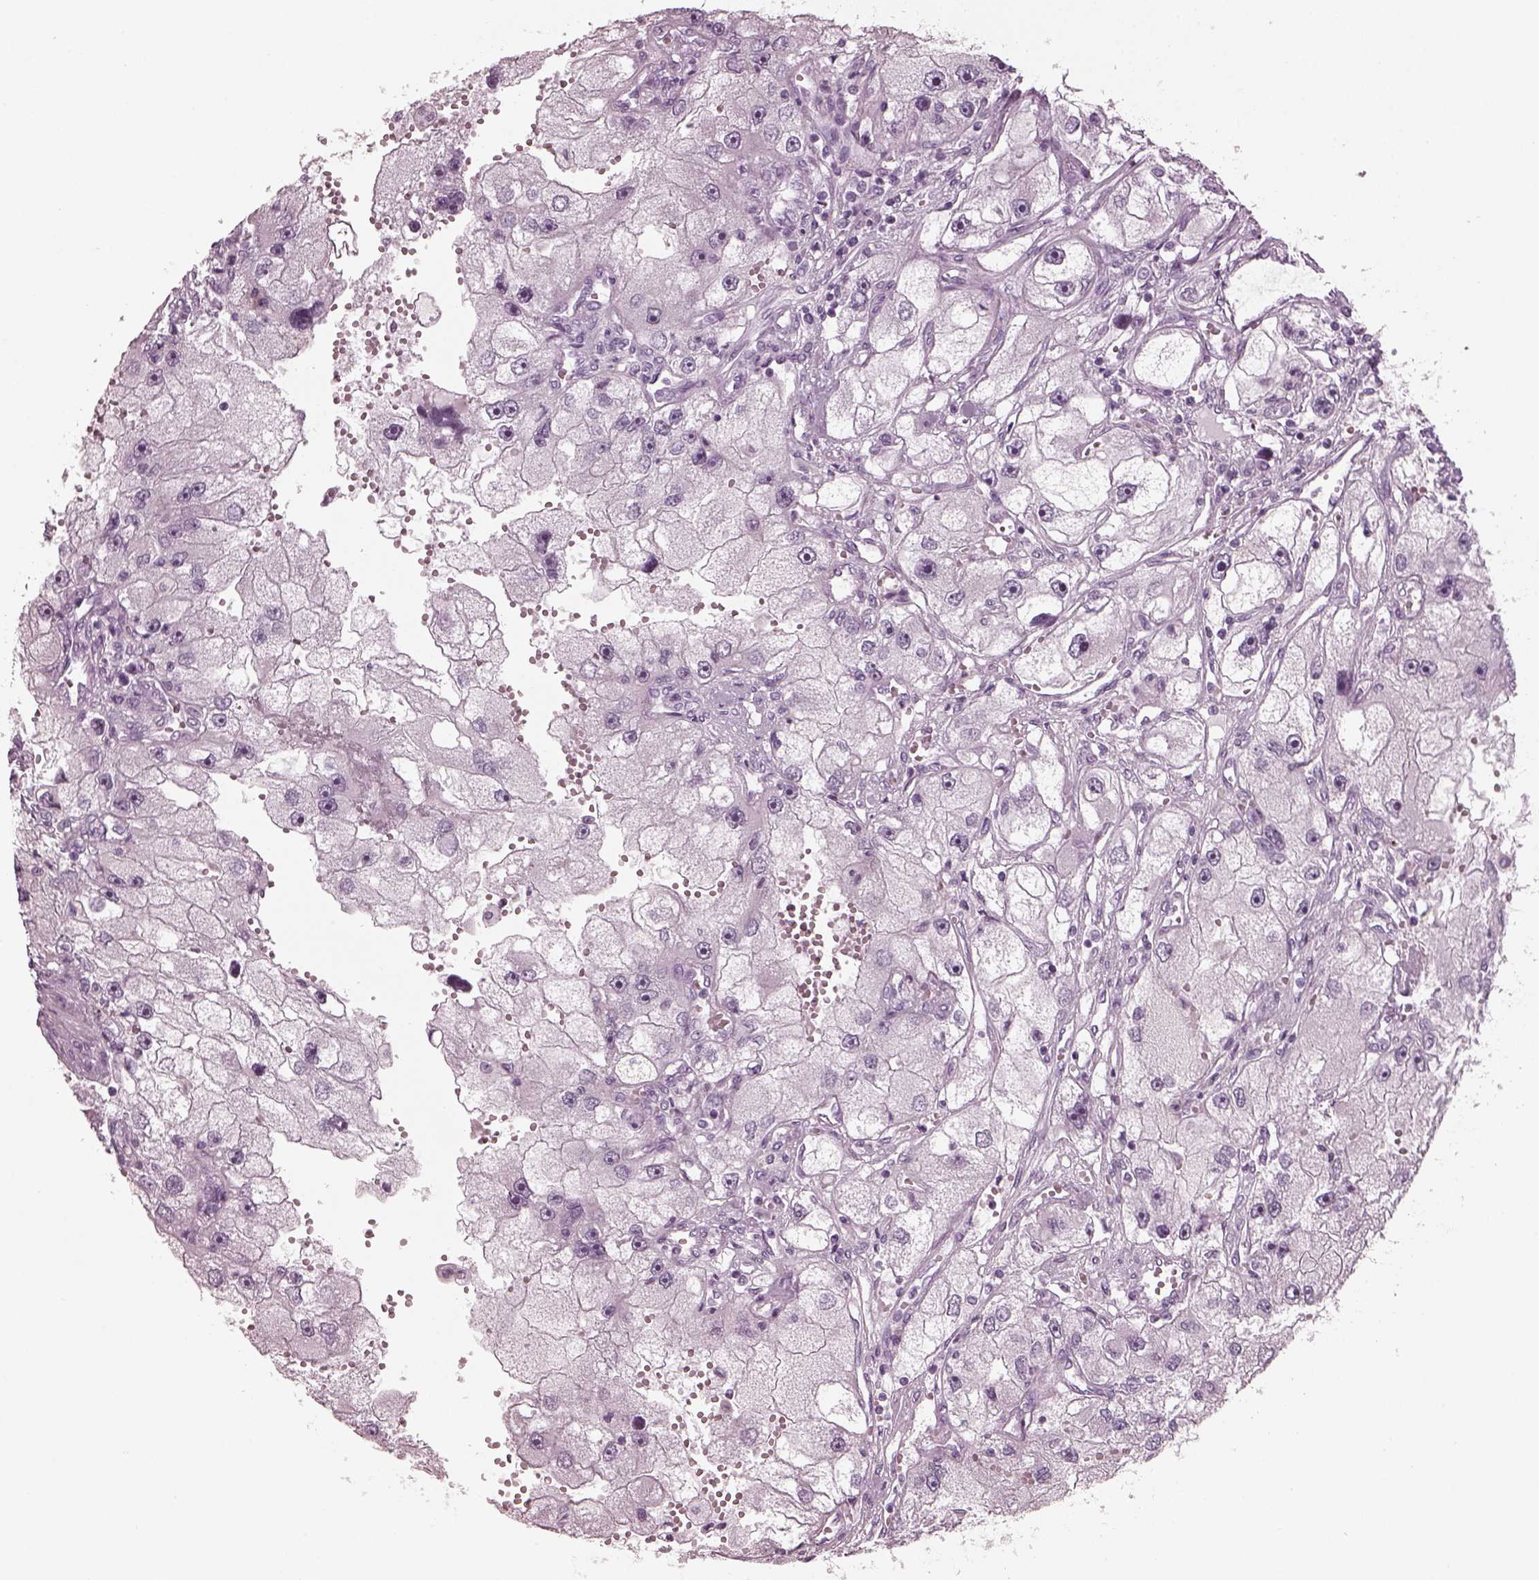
{"staining": {"intensity": "negative", "quantity": "none", "location": "none"}, "tissue": "renal cancer", "cell_type": "Tumor cells", "image_type": "cancer", "snomed": [{"axis": "morphology", "description": "Adenocarcinoma, NOS"}, {"axis": "topography", "description": "Kidney"}], "caption": "Immunohistochemistry (IHC) histopathology image of neoplastic tissue: human renal adenocarcinoma stained with DAB reveals no significant protein expression in tumor cells.", "gene": "RCVRN", "patient": {"sex": "male", "age": 63}}